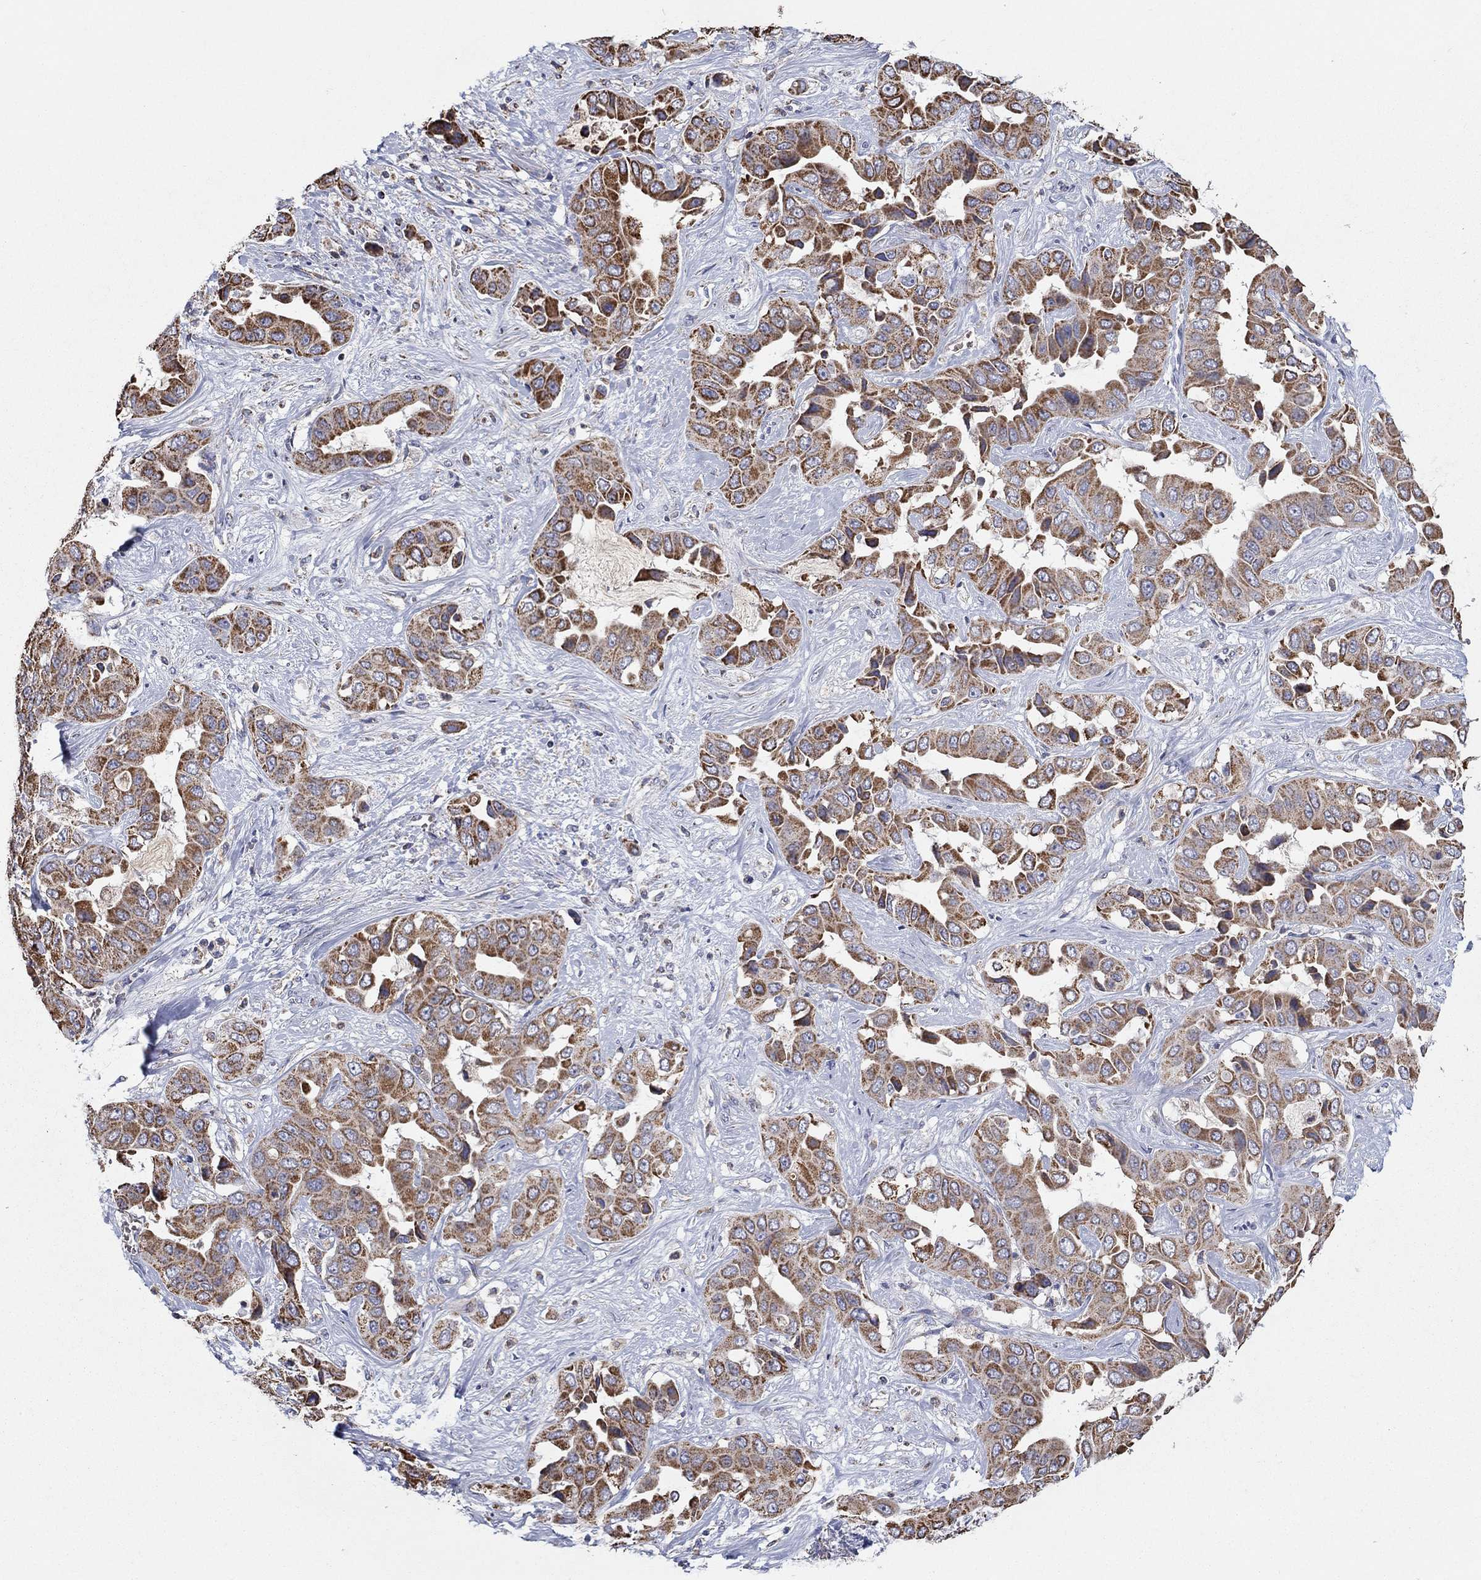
{"staining": {"intensity": "strong", "quantity": ">75%", "location": "cytoplasmic/membranous"}, "tissue": "liver cancer", "cell_type": "Tumor cells", "image_type": "cancer", "snomed": [{"axis": "morphology", "description": "Cholangiocarcinoma"}, {"axis": "topography", "description": "Liver"}], "caption": "The histopathology image exhibits staining of cholangiocarcinoma (liver), revealing strong cytoplasmic/membranous protein expression (brown color) within tumor cells. The staining was performed using DAB, with brown indicating positive protein expression. Nuclei are stained blue with hematoxylin.", "gene": "HPS5", "patient": {"sex": "female", "age": 52}}